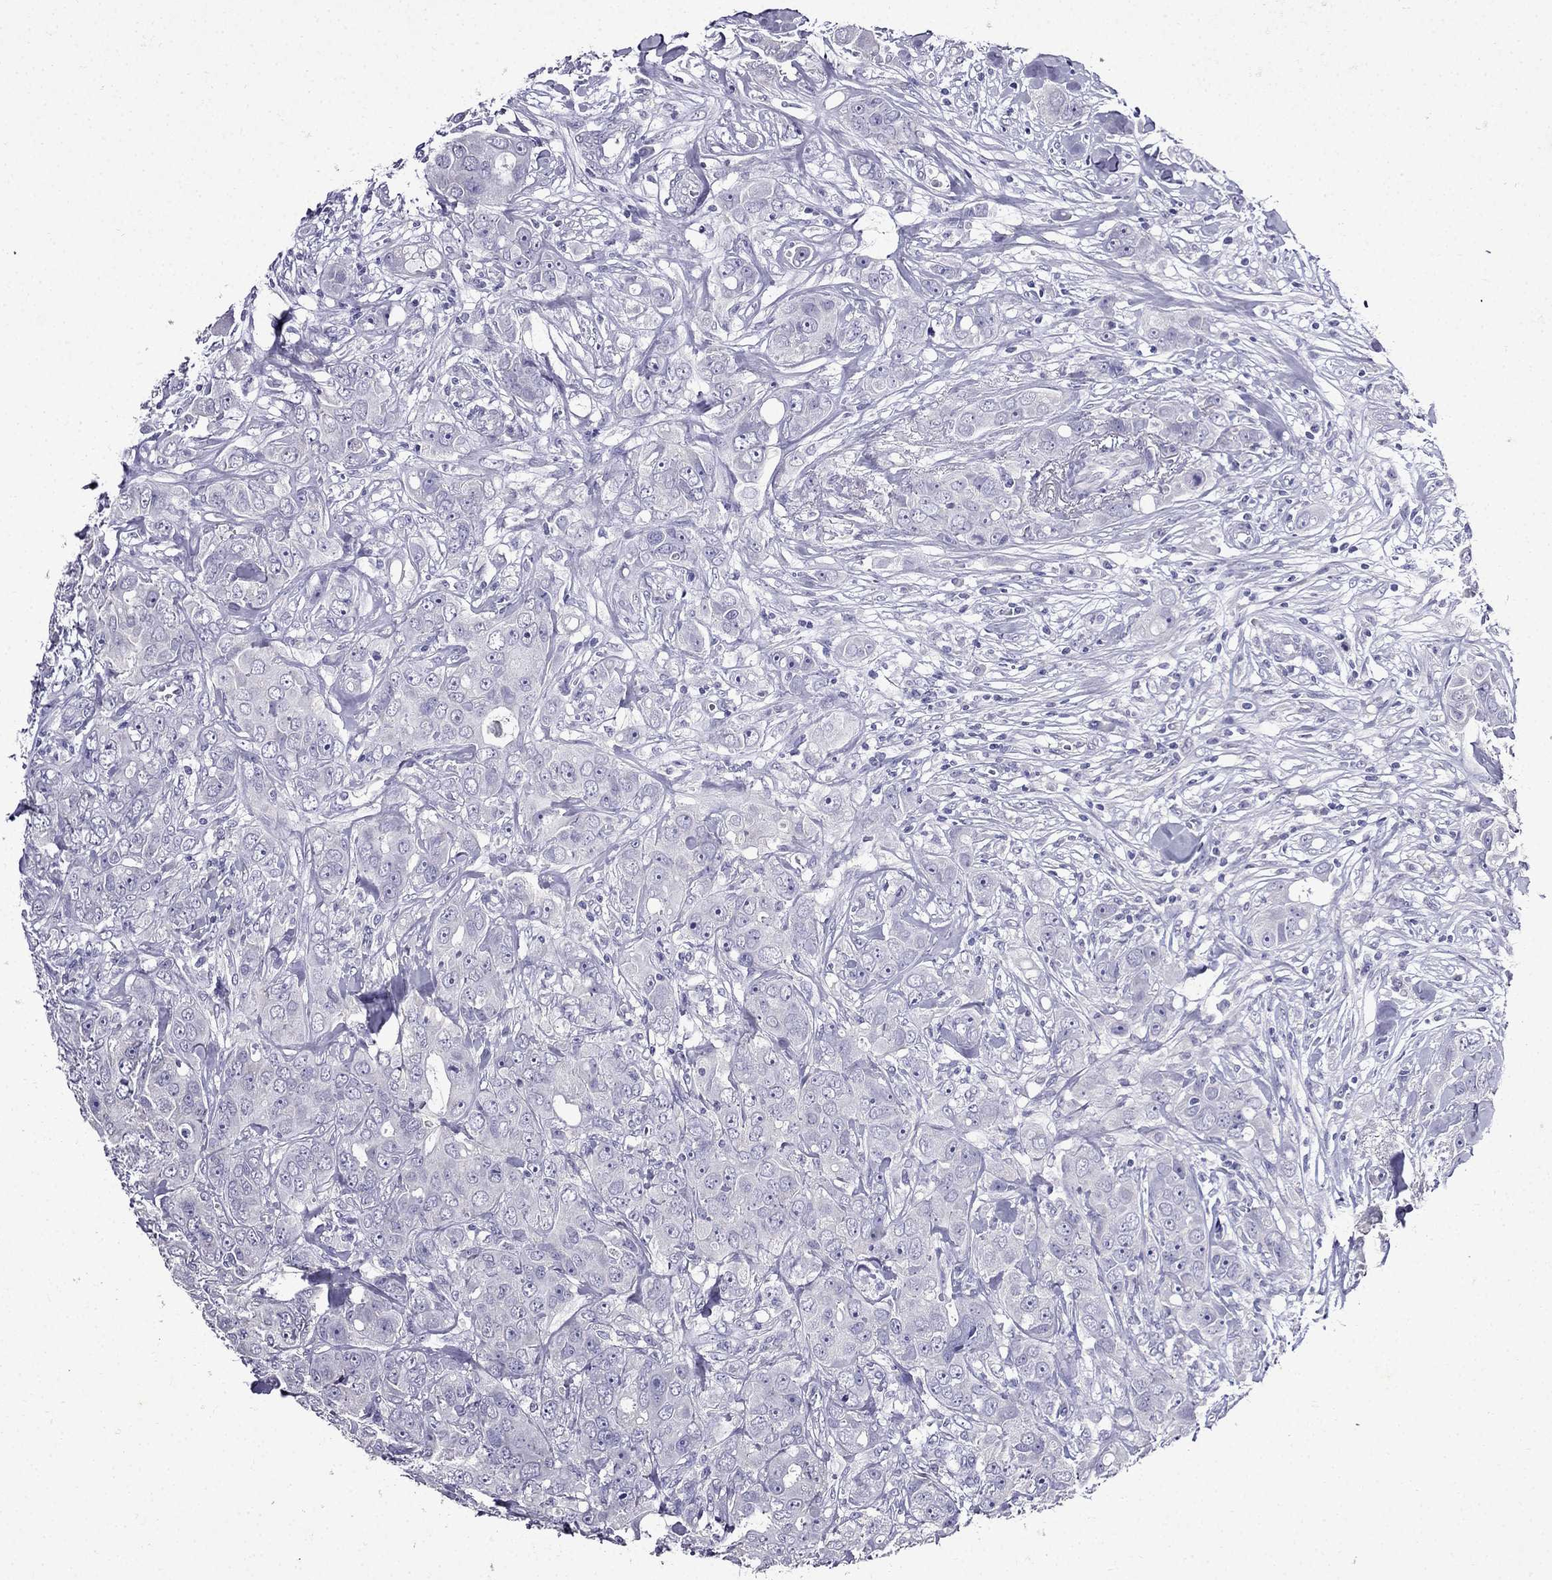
{"staining": {"intensity": "negative", "quantity": "none", "location": "none"}, "tissue": "breast cancer", "cell_type": "Tumor cells", "image_type": "cancer", "snomed": [{"axis": "morphology", "description": "Duct carcinoma"}, {"axis": "topography", "description": "Breast"}], "caption": "IHC image of neoplastic tissue: human breast cancer (infiltrating ductal carcinoma) stained with DAB (3,3'-diaminobenzidine) reveals no significant protein positivity in tumor cells.", "gene": "DNAH17", "patient": {"sex": "female", "age": 43}}